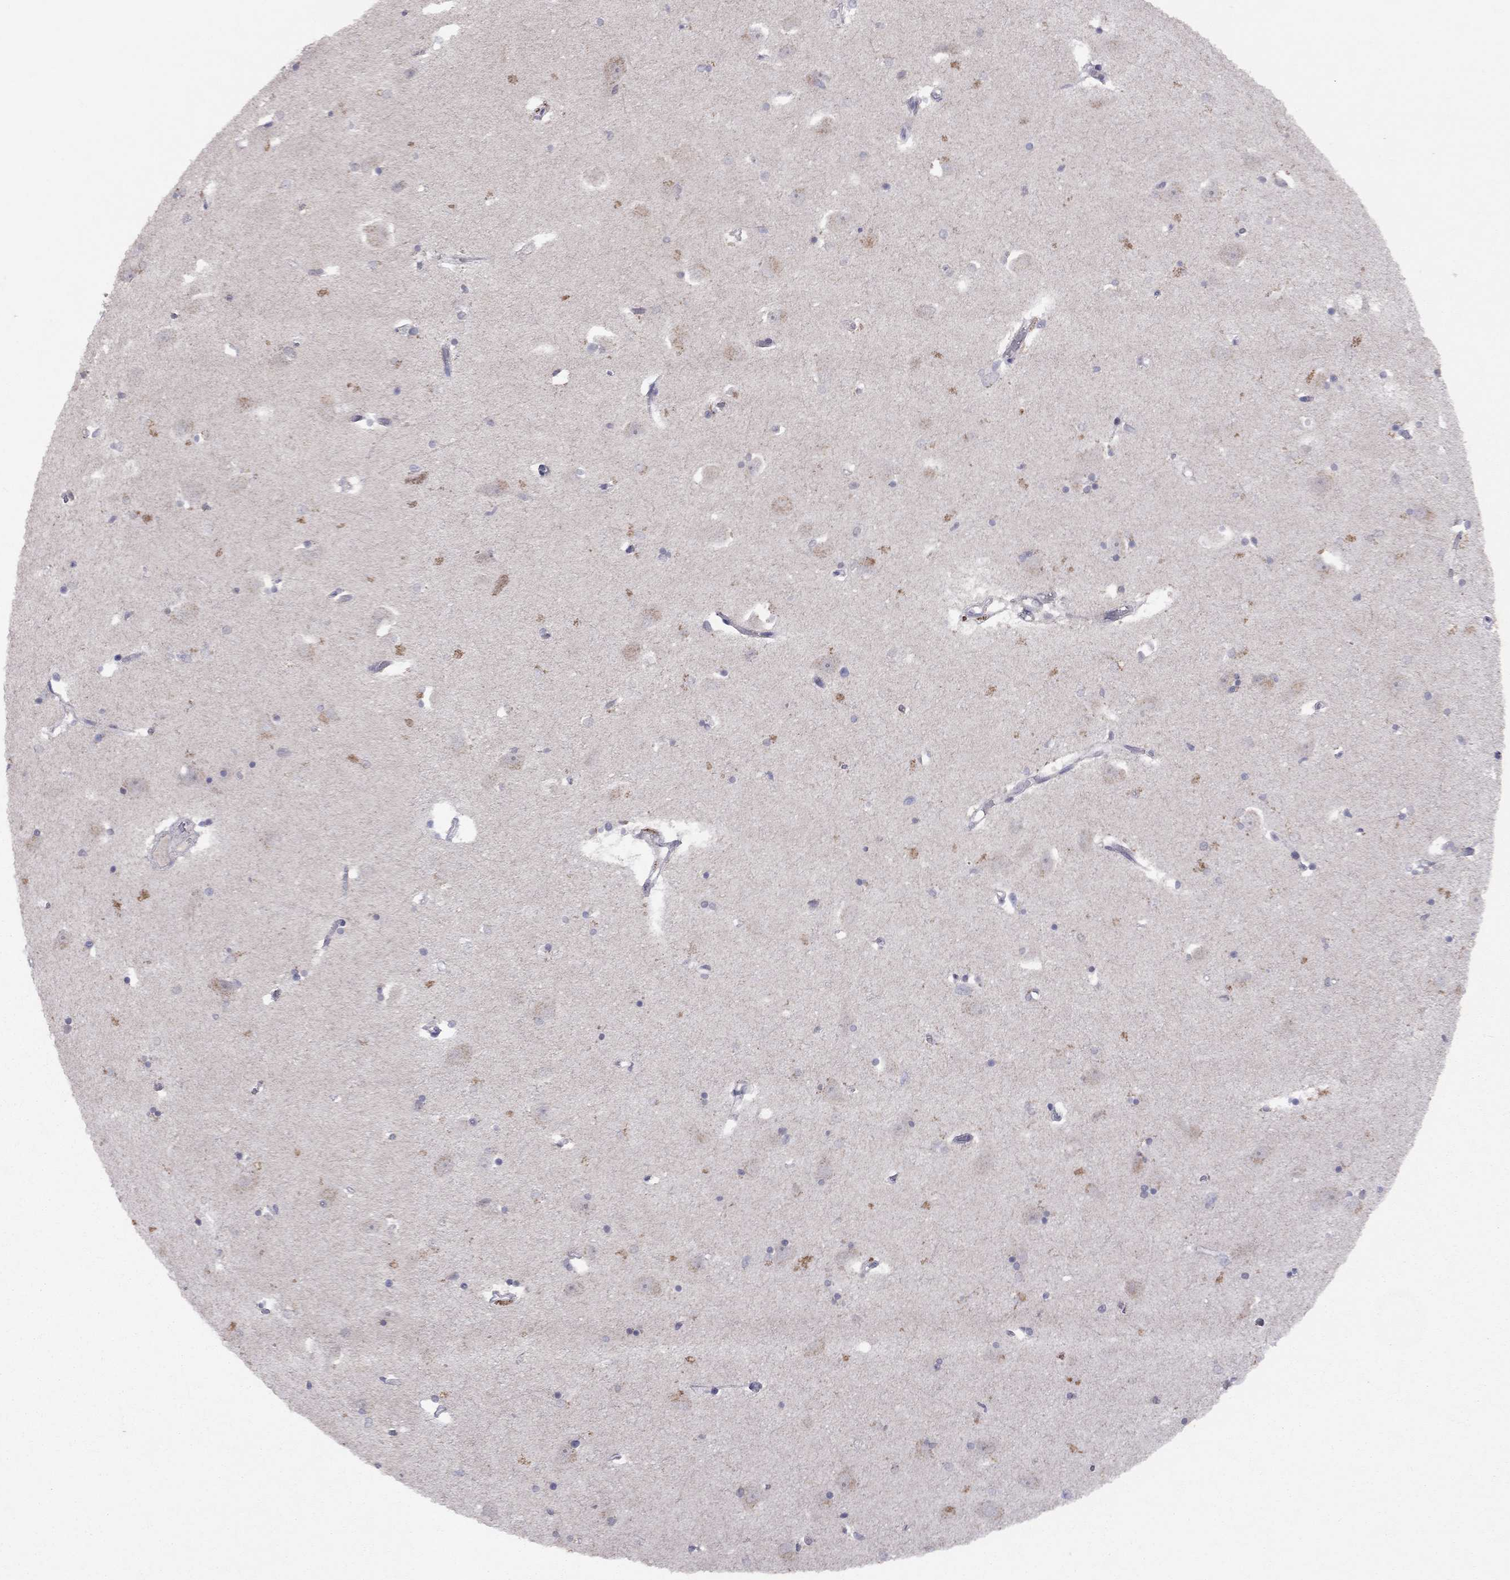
{"staining": {"intensity": "negative", "quantity": "none", "location": "none"}, "tissue": "caudate", "cell_type": "Glial cells", "image_type": "normal", "snomed": [{"axis": "morphology", "description": "Normal tissue, NOS"}, {"axis": "topography", "description": "Lateral ventricle wall"}, {"axis": "topography", "description": "Hippocampus"}], "caption": "IHC histopathology image of normal caudate stained for a protein (brown), which displays no staining in glial cells.", "gene": "ESR2", "patient": {"sex": "female", "age": 63}}